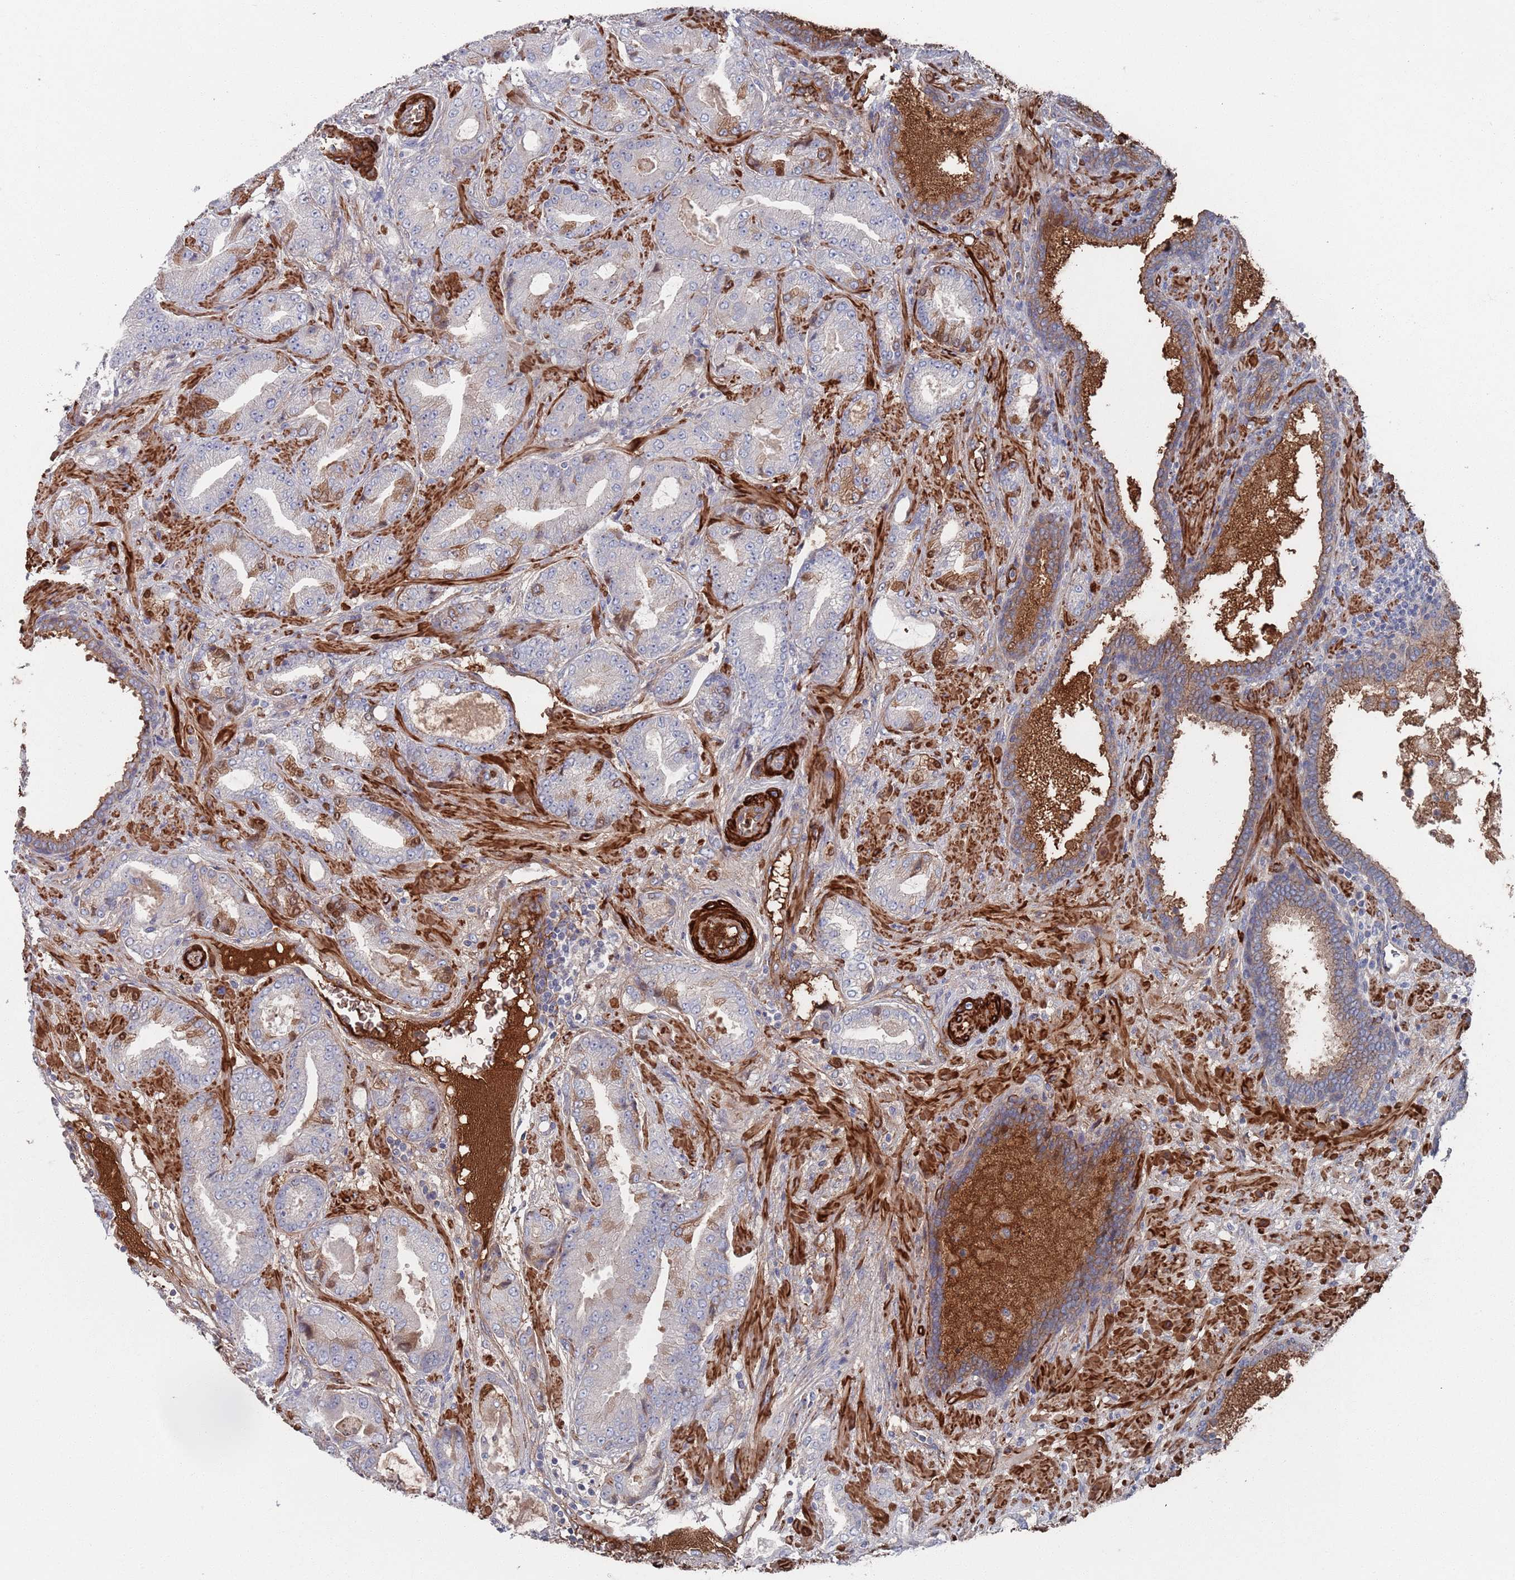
{"staining": {"intensity": "moderate", "quantity": "<25%", "location": "cytoplasmic/membranous"}, "tissue": "prostate cancer", "cell_type": "Tumor cells", "image_type": "cancer", "snomed": [{"axis": "morphology", "description": "Adenocarcinoma, High grade"}, {"axis": "topography", "description": "Prostate"}], "caption": "An image showing moderate cytoplasmic/membranous staining in approximately <25% of tumor cells in adenocarcinoma (high-grade) (prostate), as visualized by brown immunohistochemical staining.", "gene": "PLEKHA4", "patient": {"sex": "male", "age": 68}}